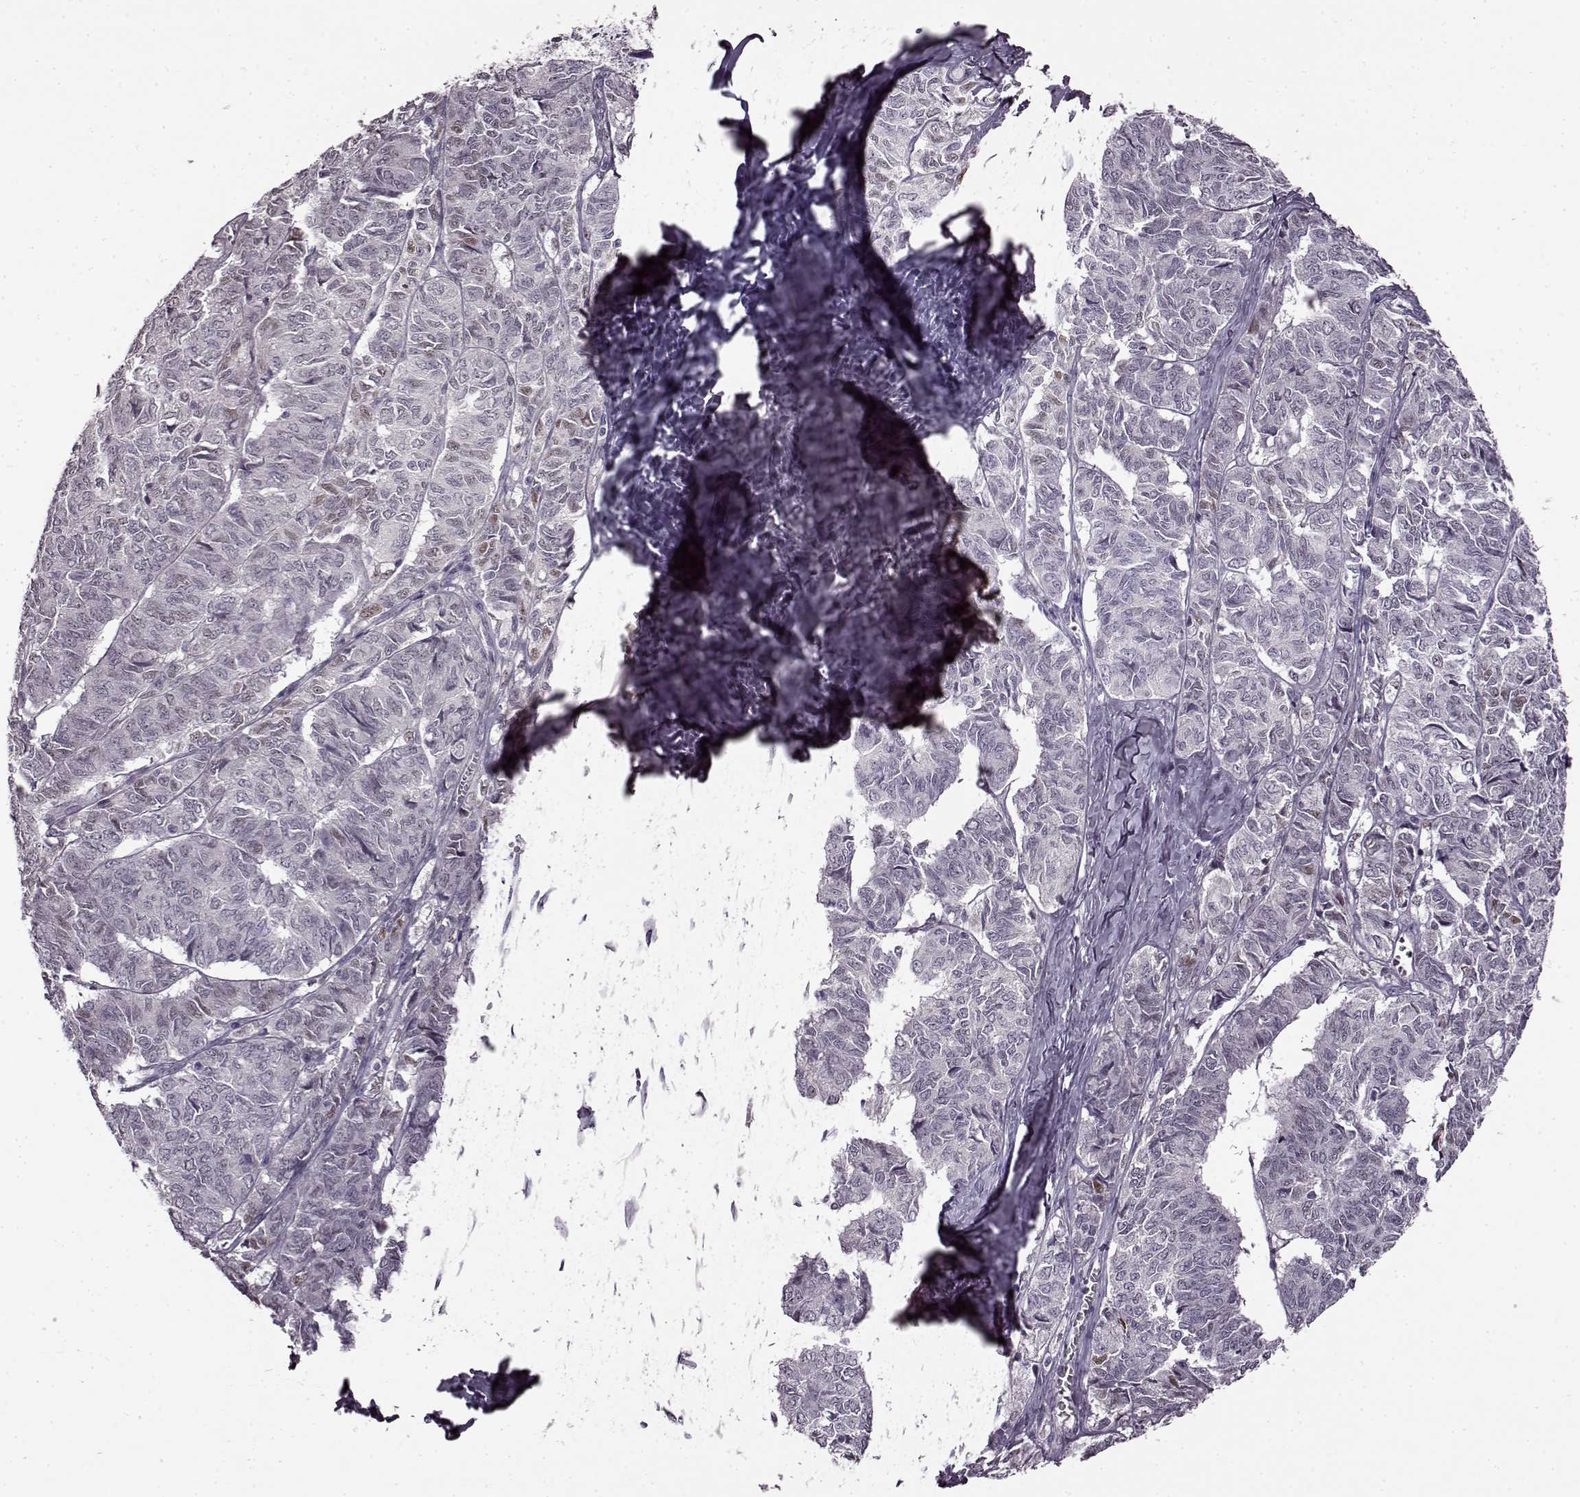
{"staining": {"intensity": "weak", "quantity": "<25%", "location": "nuclear"}, "tissue": "ovarian cancer", "cell_type": "Tumor cells", "image_type": "cancer", "snomed": [{"axis": "morphology", "description": "Carcinoma, endometroid"}, {"axis": "topography", "description": "Ovary"}], "caption": "Immunohistochemistry (IHC) micrograph of human ovarian cancer (endometroid carcinoma) stained for a protein (brown), which displays no staining in tumor cells.", "gene": "CNGA3", "patient": {"sex": "female", "age": 80}}